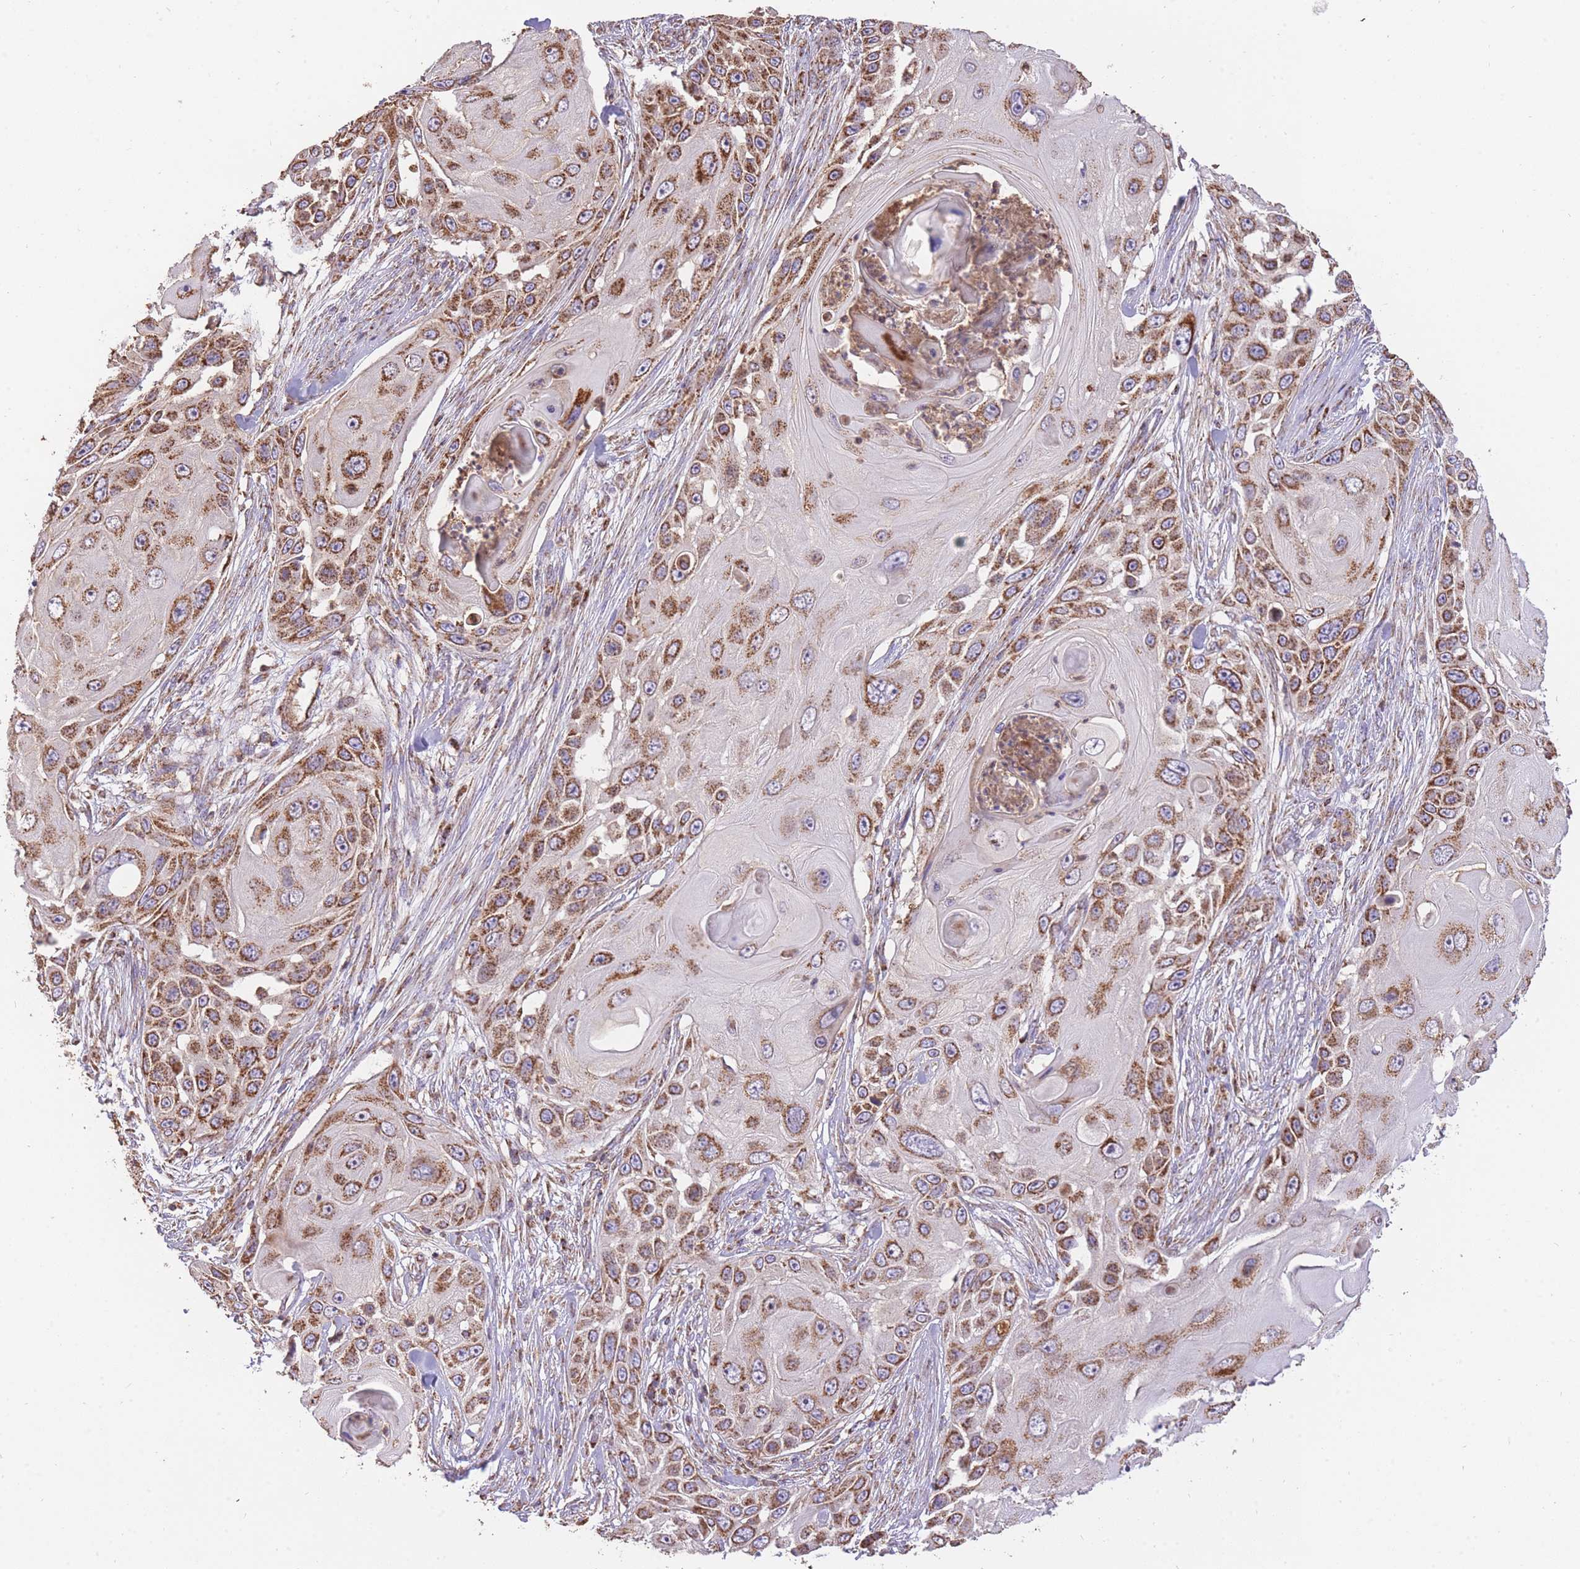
{"staining": {"intensity": "strong", "quantity": ">75%", "location": "cytoplasmic/membranous"}, "tissue": "skin cancer", "cell_type": "Tumor cells", "image_type": "cancer", "snomed": [{"axis": "morphology", "description": "Squamous cell carcinoma, NOS"}, {"axis": "topography", "description": "Skin"}], "caption": "Skin cancer stained for a protein (brown) exhibits strong cytoplasmic/membranous positive positivity in about >75% of tumor cells.", "gene": "PREP", "patient": {"sex": "female", "age": 44}}